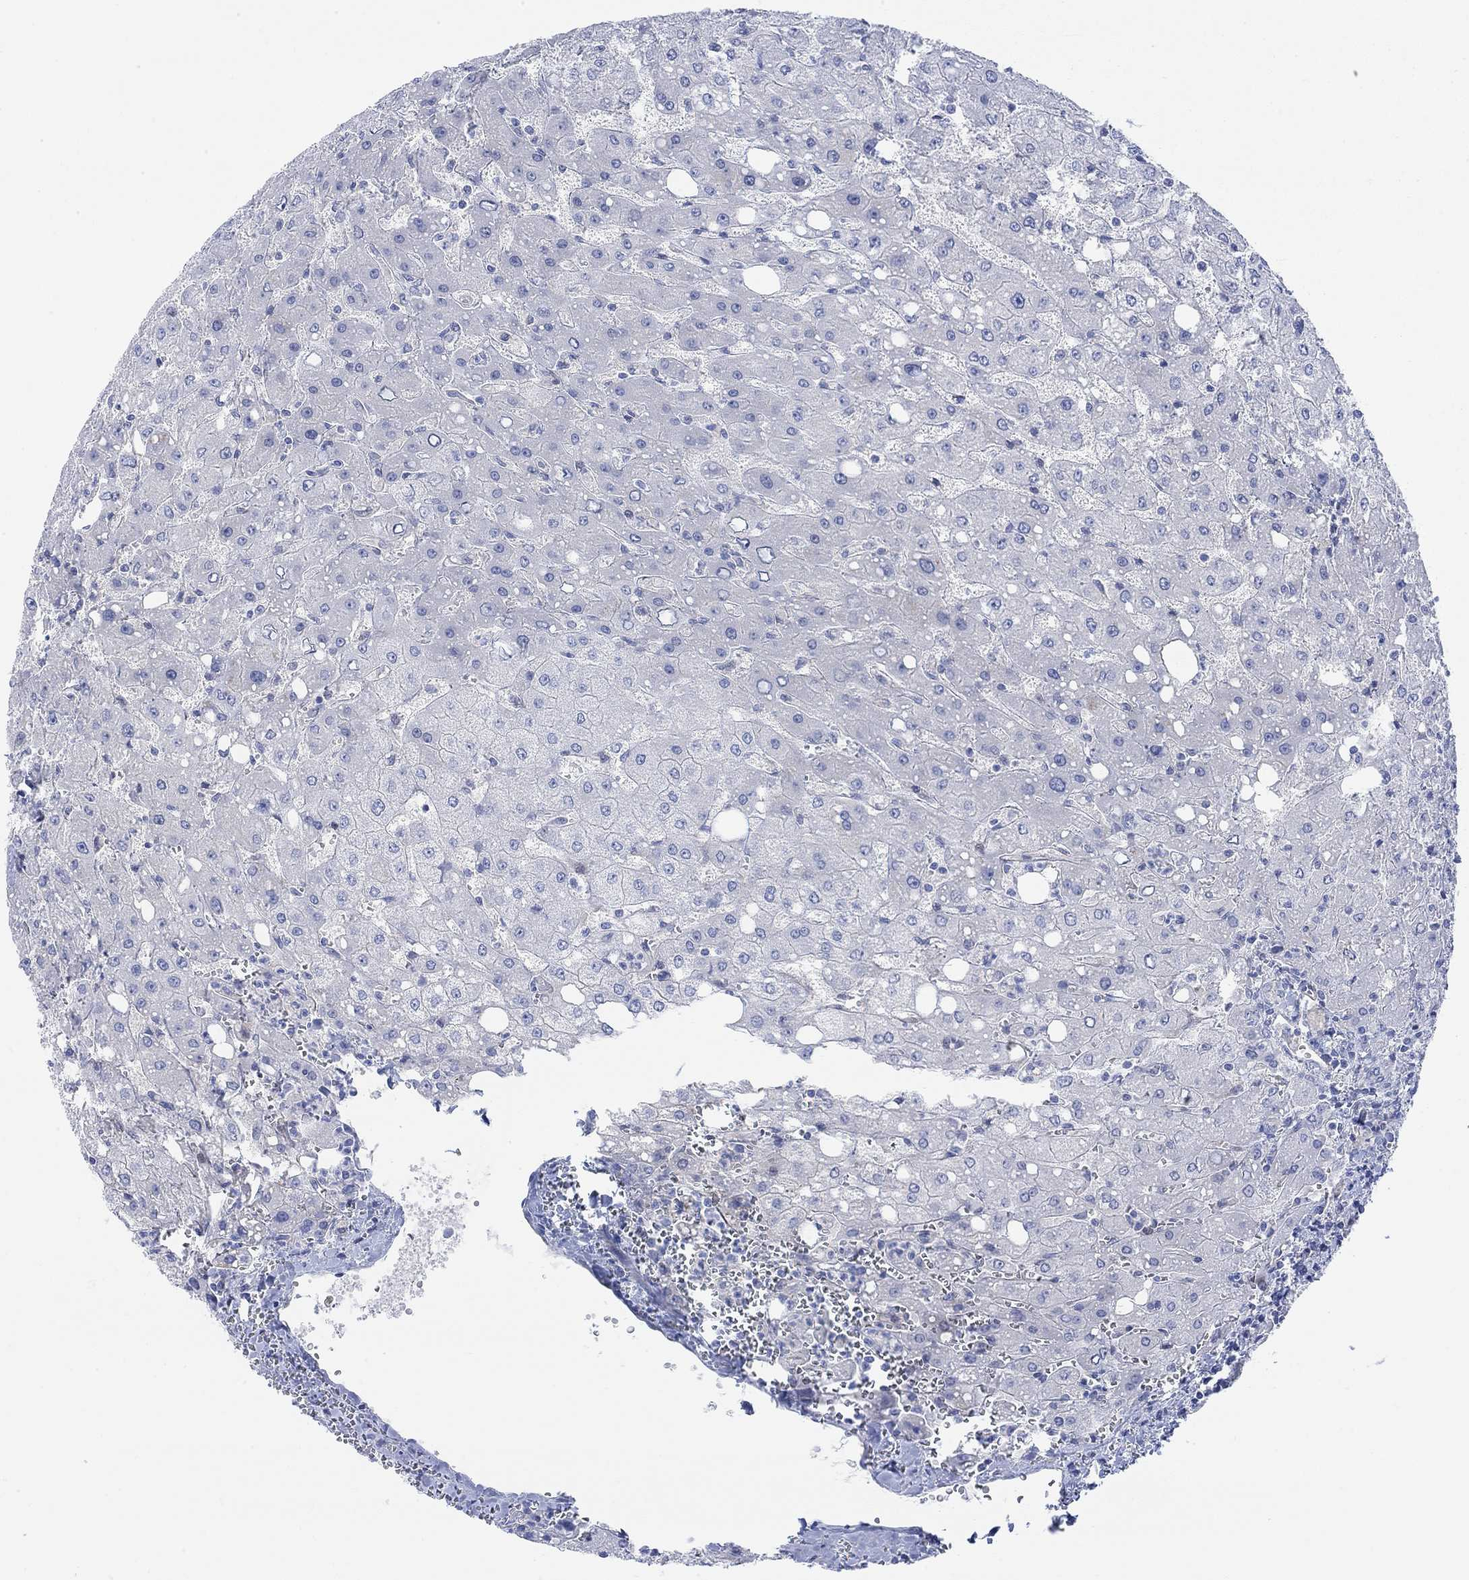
{"staining": {"intensity": "negative", "quantity": "none", "location": "none"}, "tissue": "liver", "cell_type": "Cholangiocytes", "image_type": "normal", "snomed": [{"axis": "morphology", "description": "Normal tissue, NOS"}, {"axis": "topography", "description": "Liver"}], "caption": "A high-resolution micrograph shows immunohistochemistry (IHC) staining of benign liver, which shows no significant expression in cholangiocytes.", "gene": "TLDC2", "patient": {"sex": "female", "age": 53}}